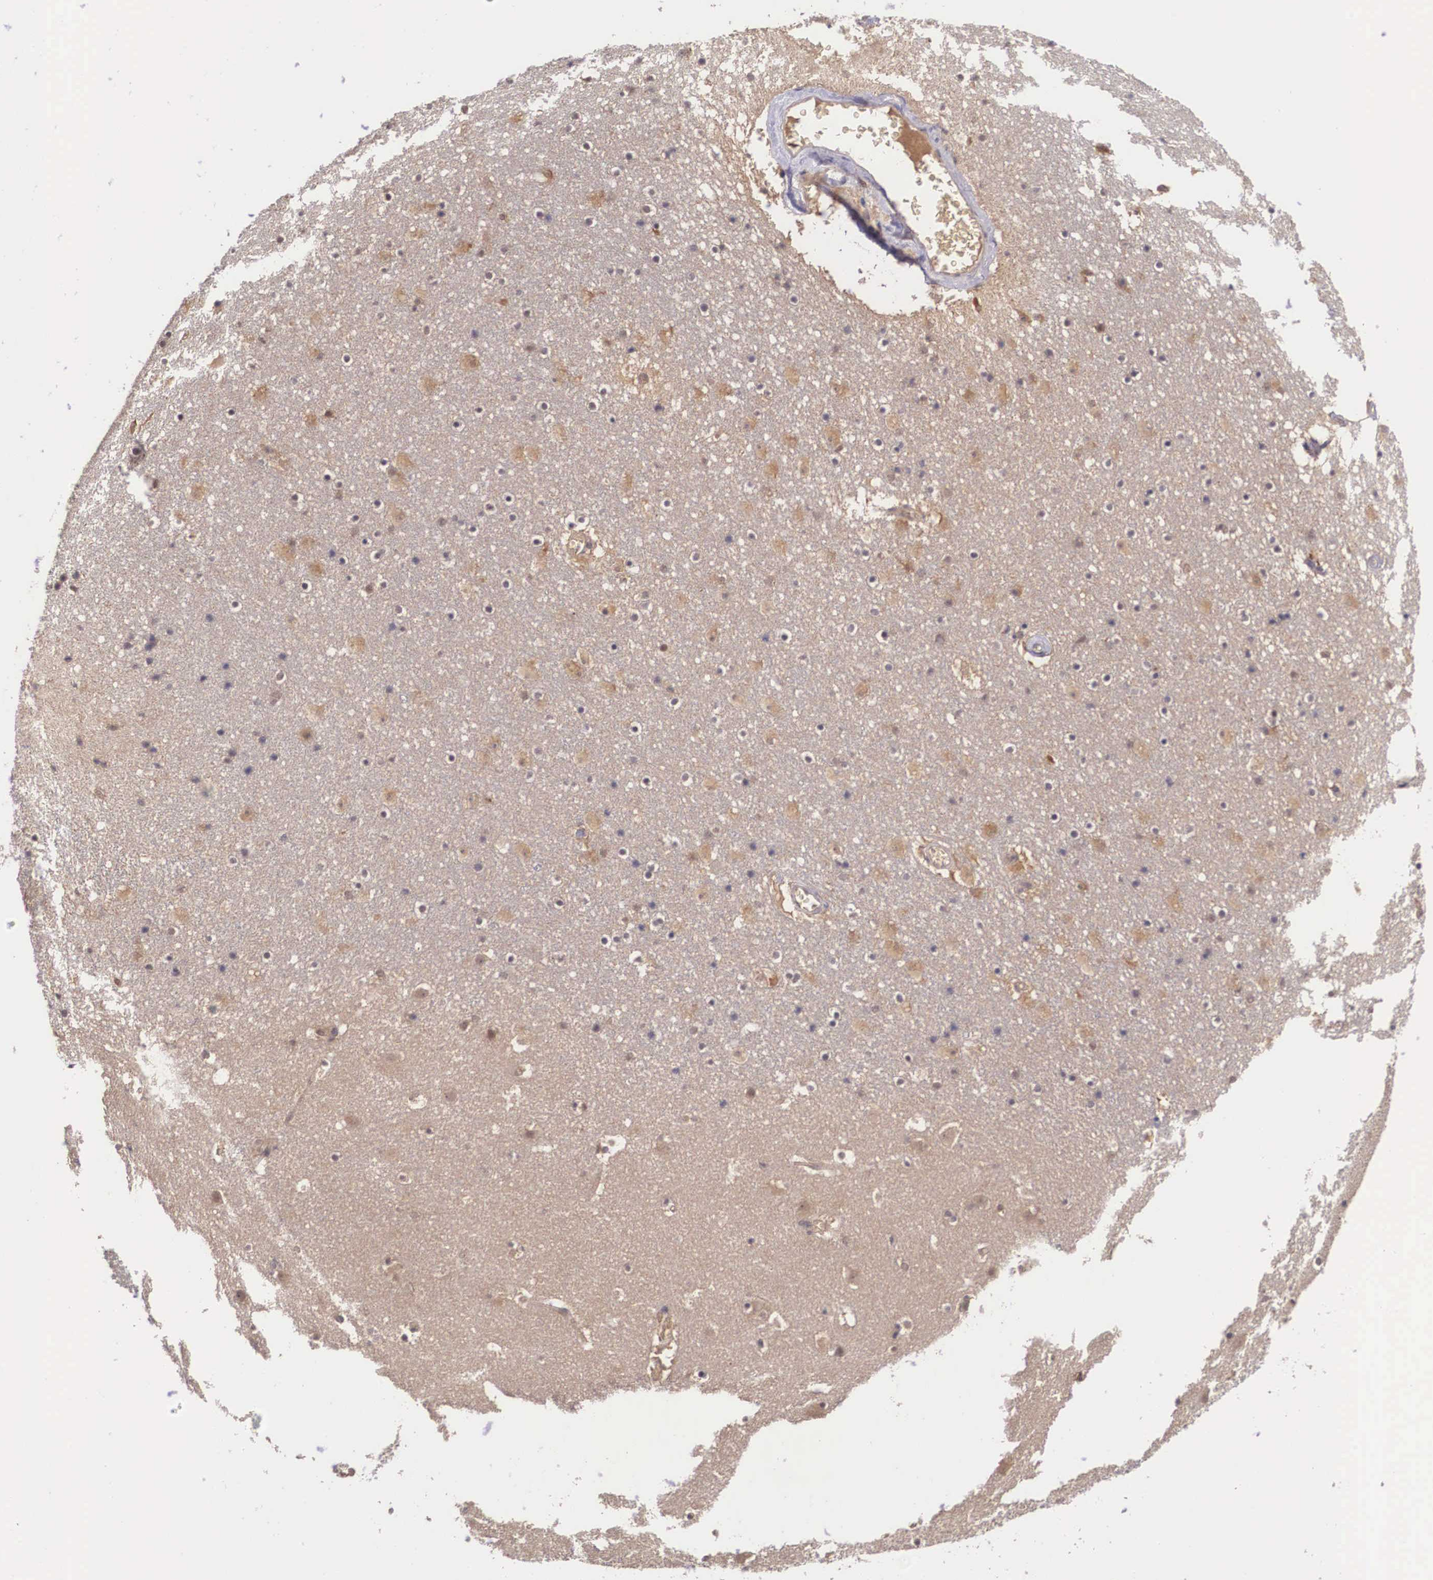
{"staining": {"intensity": "negative", "quantity": "none", "location": "none"}, "tissue": "caudate", "cell_type": "Glial cells", "image_type": "normal", "snomed": [{"axis": "morphology", "description": "Normal tissue, NOS"}, {"axis": "topography", "description": "Lateral ventricle wall"}], "caption": "Immunohistochemistry (IHC) histopathology image of unremarkable caudate stained for a protein (brown), which exhibits no positivity in glial cells.", "gene": "VASH1", "patient": {"sex": "male", "age": 45}}